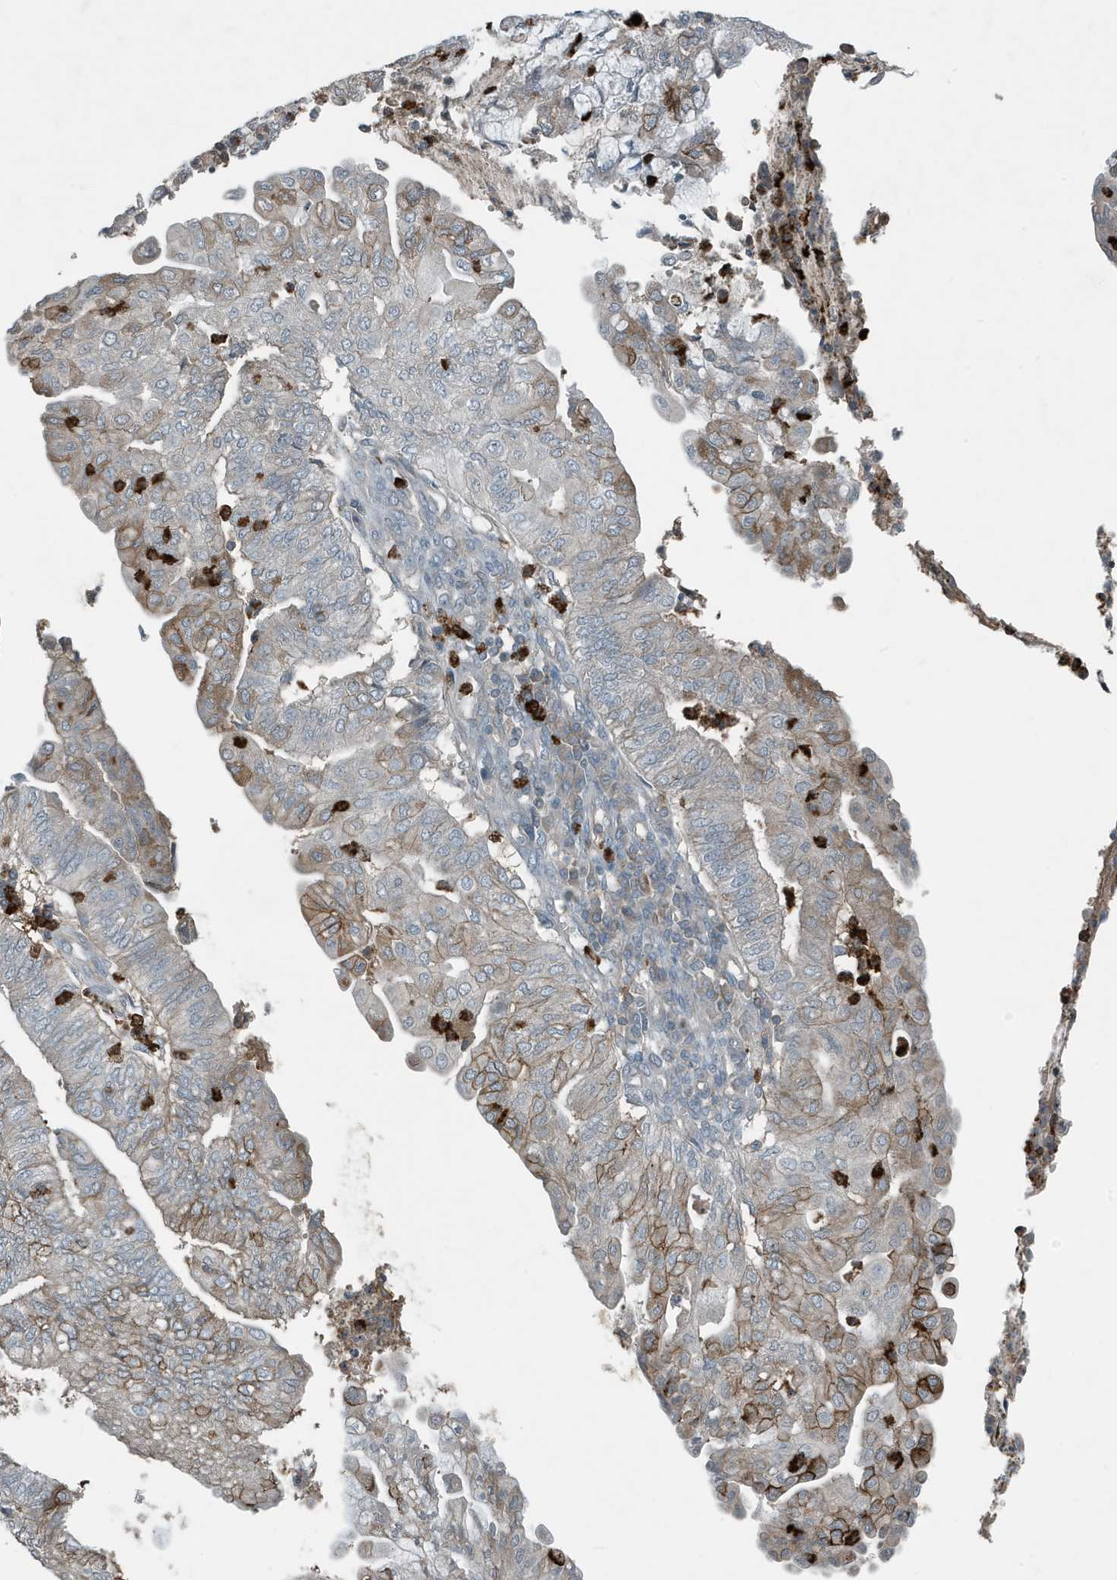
{"staining": {"intensity": "moderate", "quantity": "<25%", "location": "cytoplasmic/membranous"}, "tissue": "endometrial cancer", "cell_type": "Tumor cells", "image_type": "cancer", "snomed": [{"axis": "morphology", "description": "Adenocarcinoma, NOS"}, {"axis": "topography", "description": "Endometrium"}], "caption": "Immunohistochemistry (IHC) staining of endometrial cancer, which exhibits low levels of moderate cytoplasmic/membranous expression in about <25% of tumor cells indicating moderate cytoplasmic/membranous protein positivity. The staining was performed using DAB (brown) for protein detection and nuclei were counterstained in hematoxylin (blue).", "gene": "DAPP1", "patient": {"sex": "female", "age": 59}}